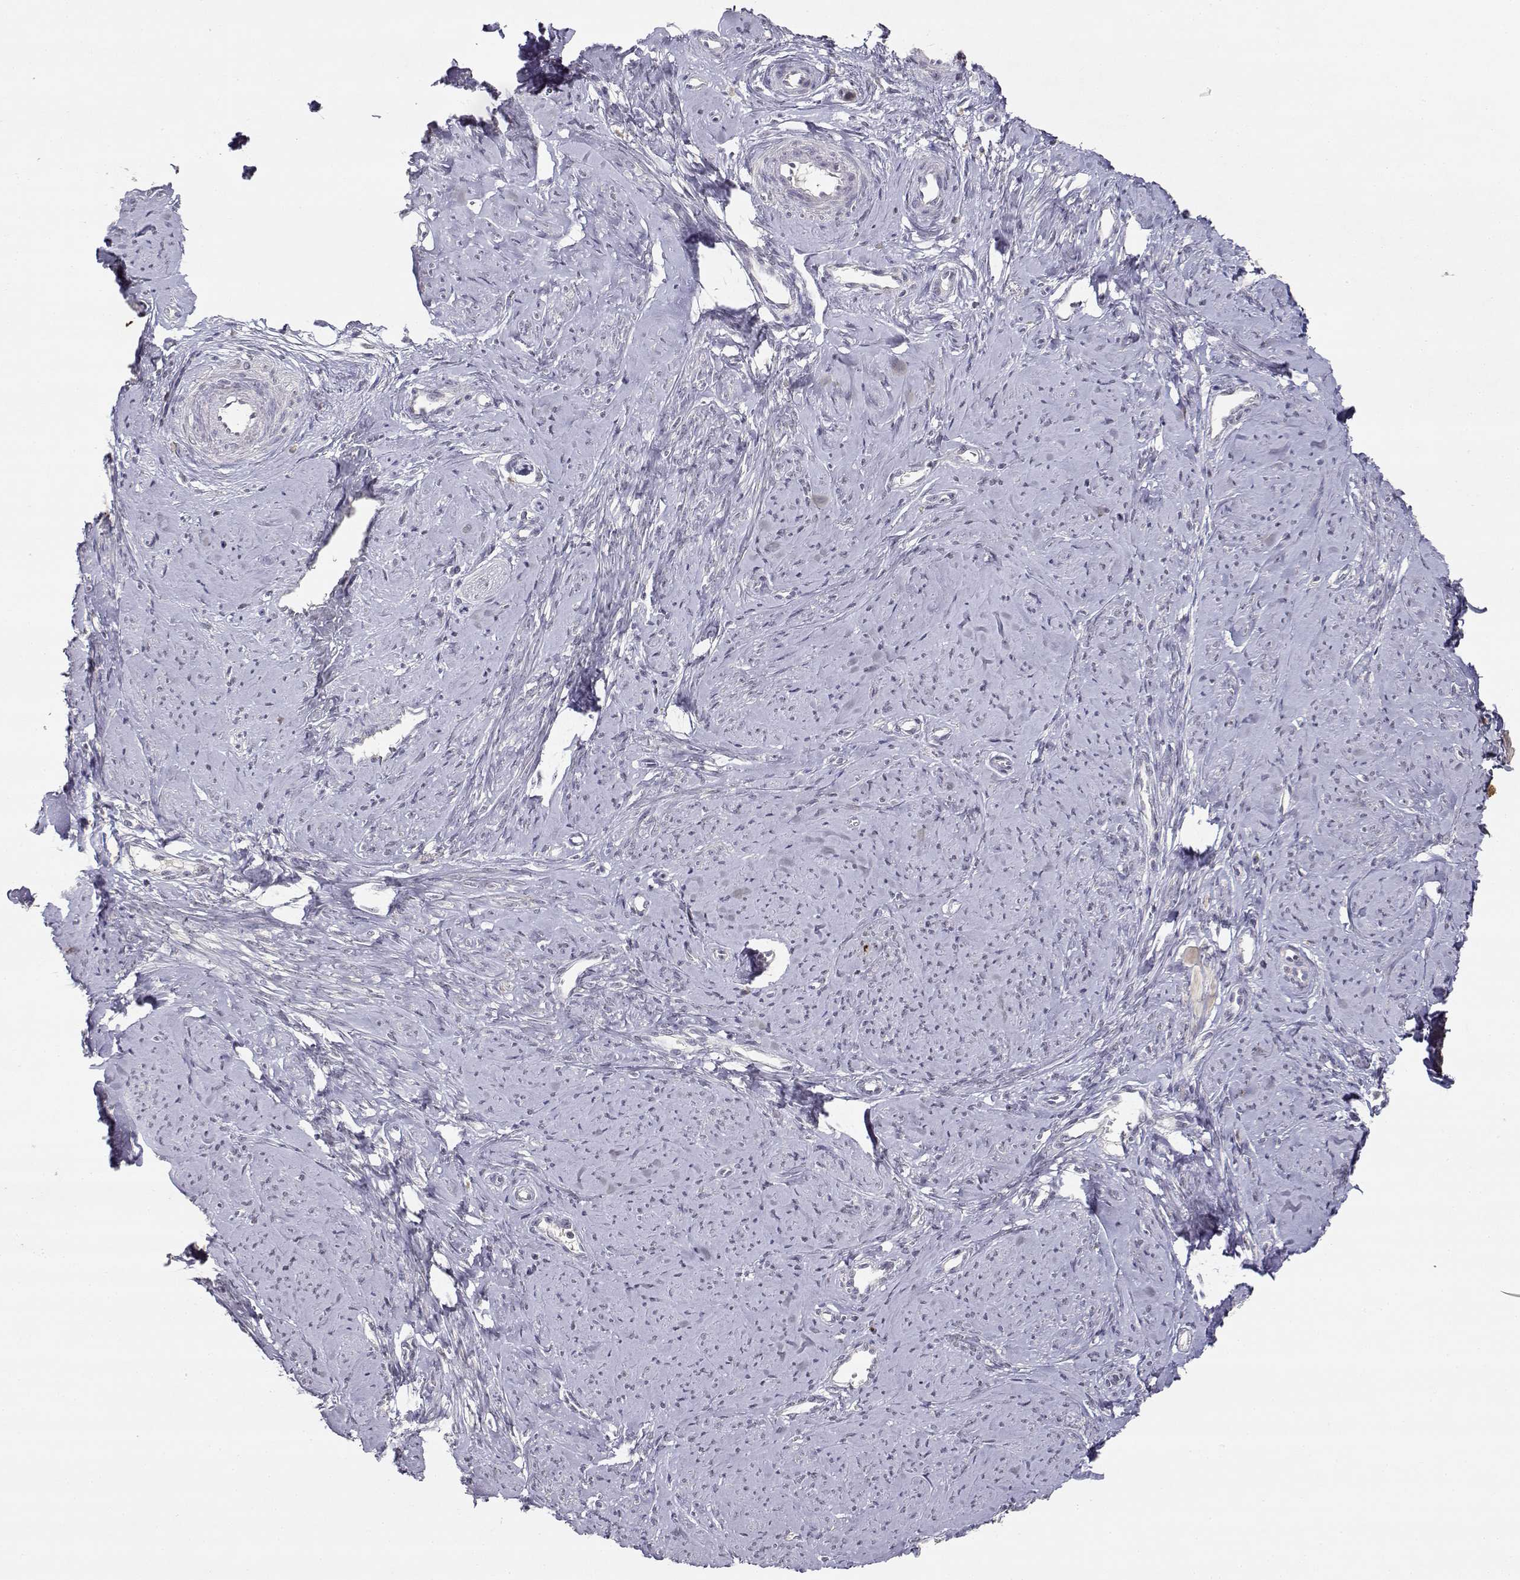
{"staining": {"intensity": "negative", "quantity": "none", "location": "none"}, "tissue": "smooth muscle", "cell_type": "Smooth muscle cells", "image_type": "normal", "snomed": [{"axis": "morphology", "description": "Normal tissue, NOS"}, {"axis": "topography", "description": "Smooth muscle"}], "caption": "This is a micrograph of immunohistochemistry staining of unremarkable smooth muscle, which shows no positivity in smooth muscle cells.", "gene": "RAD51", "patient": {"sex": "female", "age": 48}}